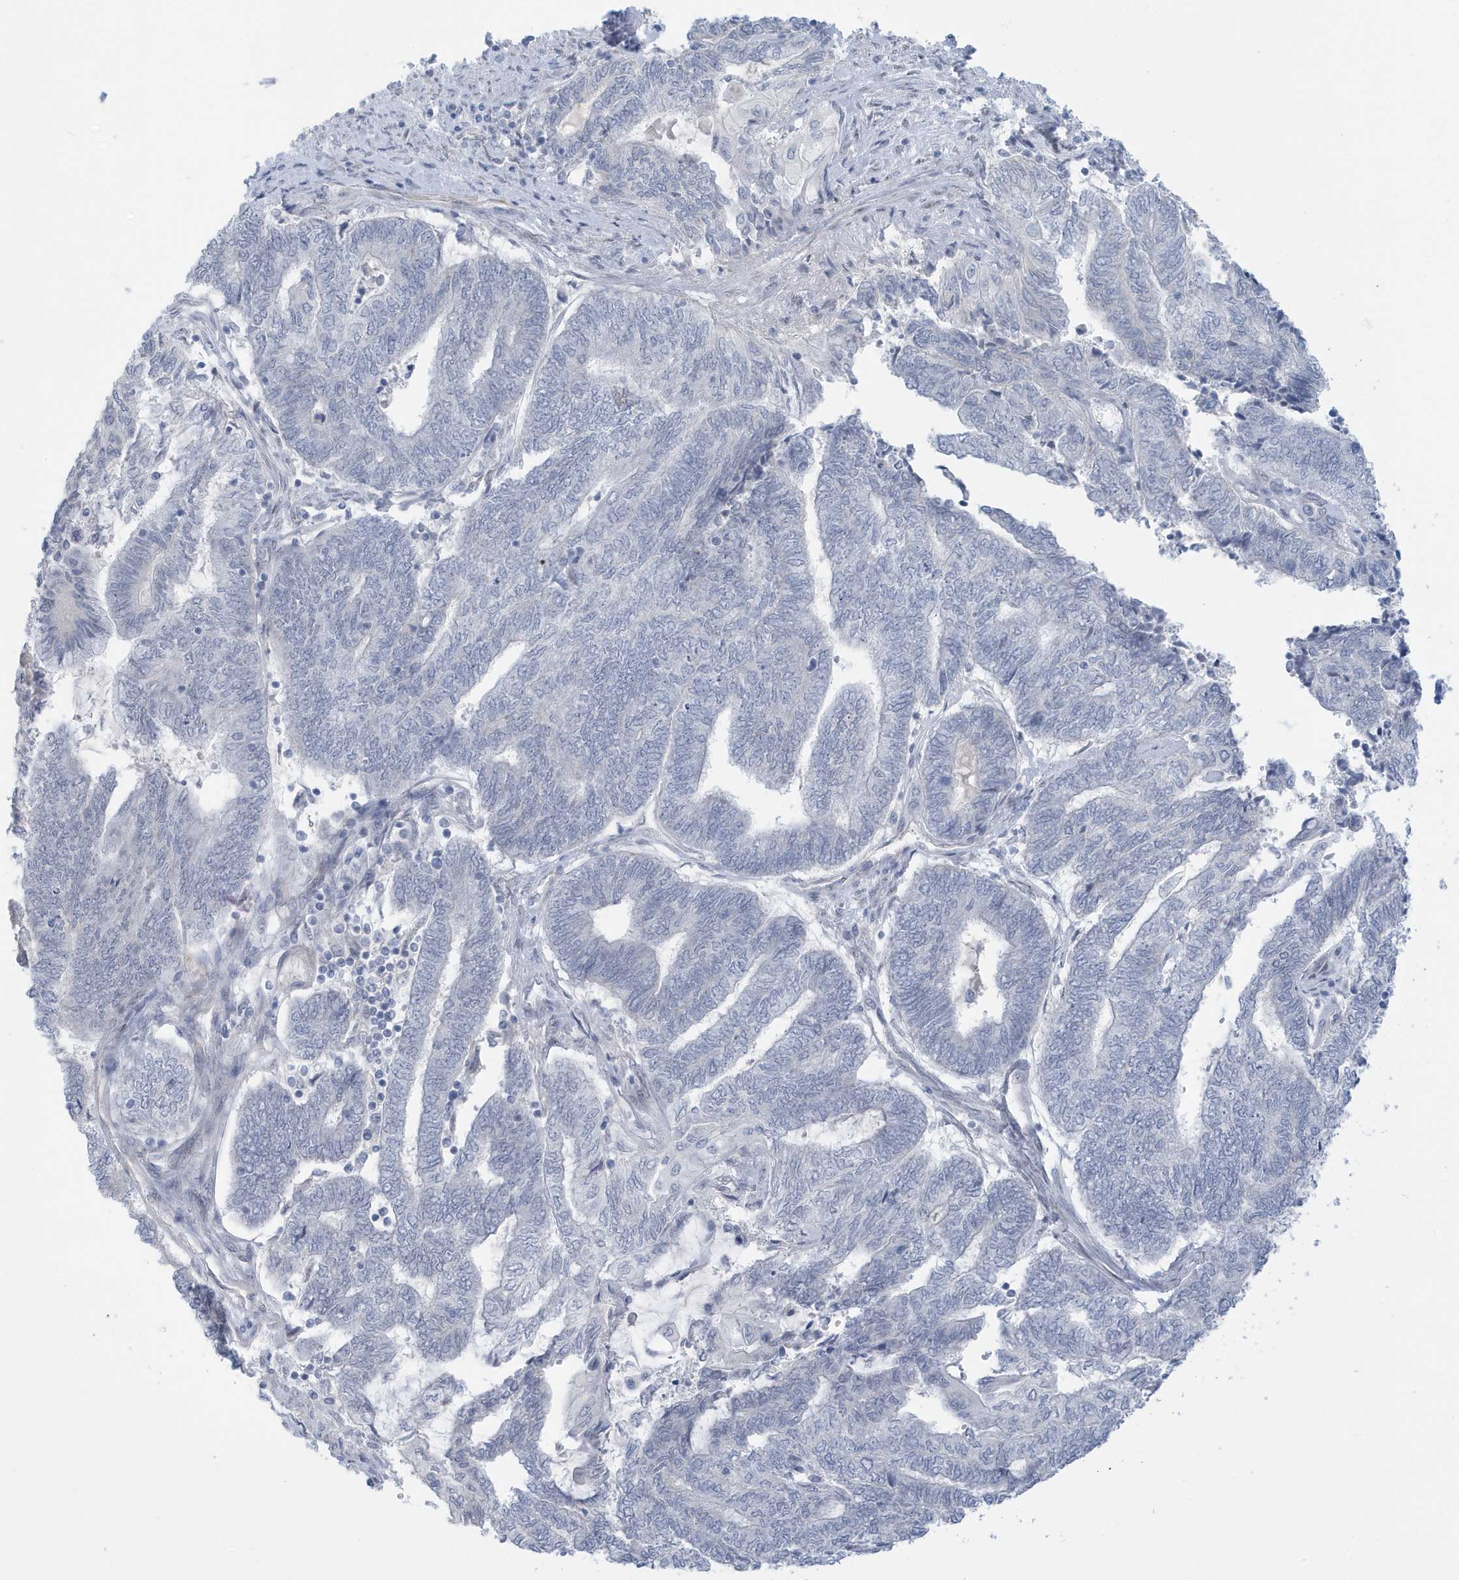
{"staining": {"intensity": "negative", "quantity": "none", "location": "none"}, "tissue": "endometrial cancer", "cell_type": "Tumor cells", "image_type": "cancer", "snomed": [{"axis": "morphology", "description": "Adenocarcinoma, NOS"}, {"axis": "topography", "description": "Uterus"}, {"axis": "topography", "description": "Endometrium"}], "caption": "The immunohistochemistry (IHC) image has no significant expression in tumor cells of endometrial adenocarcinoma tissue. (DAB IHC, high magnification).", "gene": "PERM1", "patient": {"sex": "female", "age": 70}}